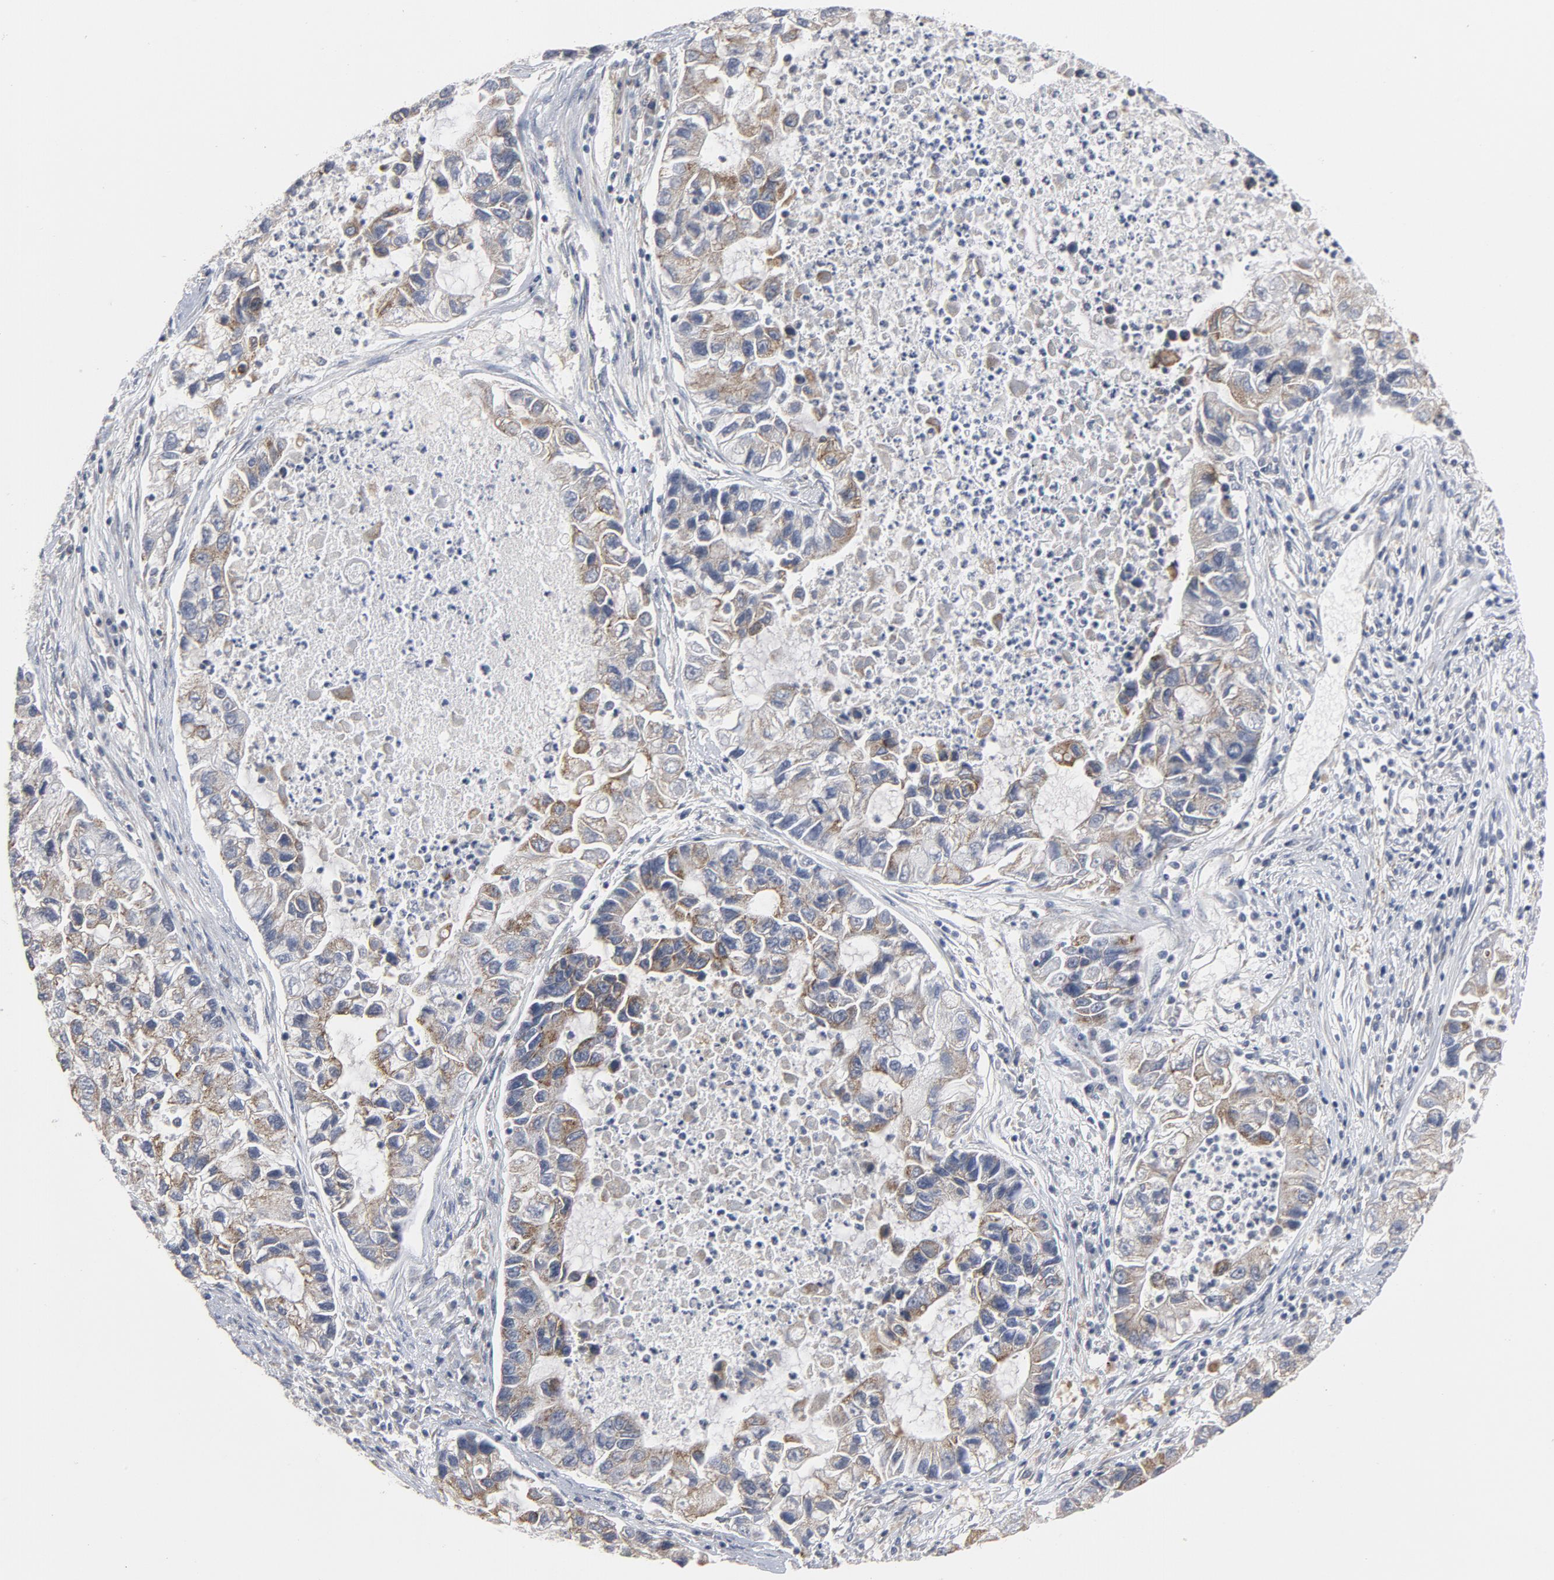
{"staining": {"intensity": "moderate", "quantity": ">75%", "location": "cytoplasmic/membranous"}, "tissue": "lung cancer", "cell_type": "Tumor cells", "image_type": "cancer", "snomed": [{"axis": "morphology", "description": "Adenocarcinoma, NOS"}, {"axis": "topography", "description": "Lung"}], "caption": "Lung cancer (adenocarcinoma) stained with DAB IHC displays medium levels of moderate cytoplasmic/membranous expression in about >75% of tumor cells.", "gene": "PPP1R1B", "patient": {"sex": "female", "age": 51}}